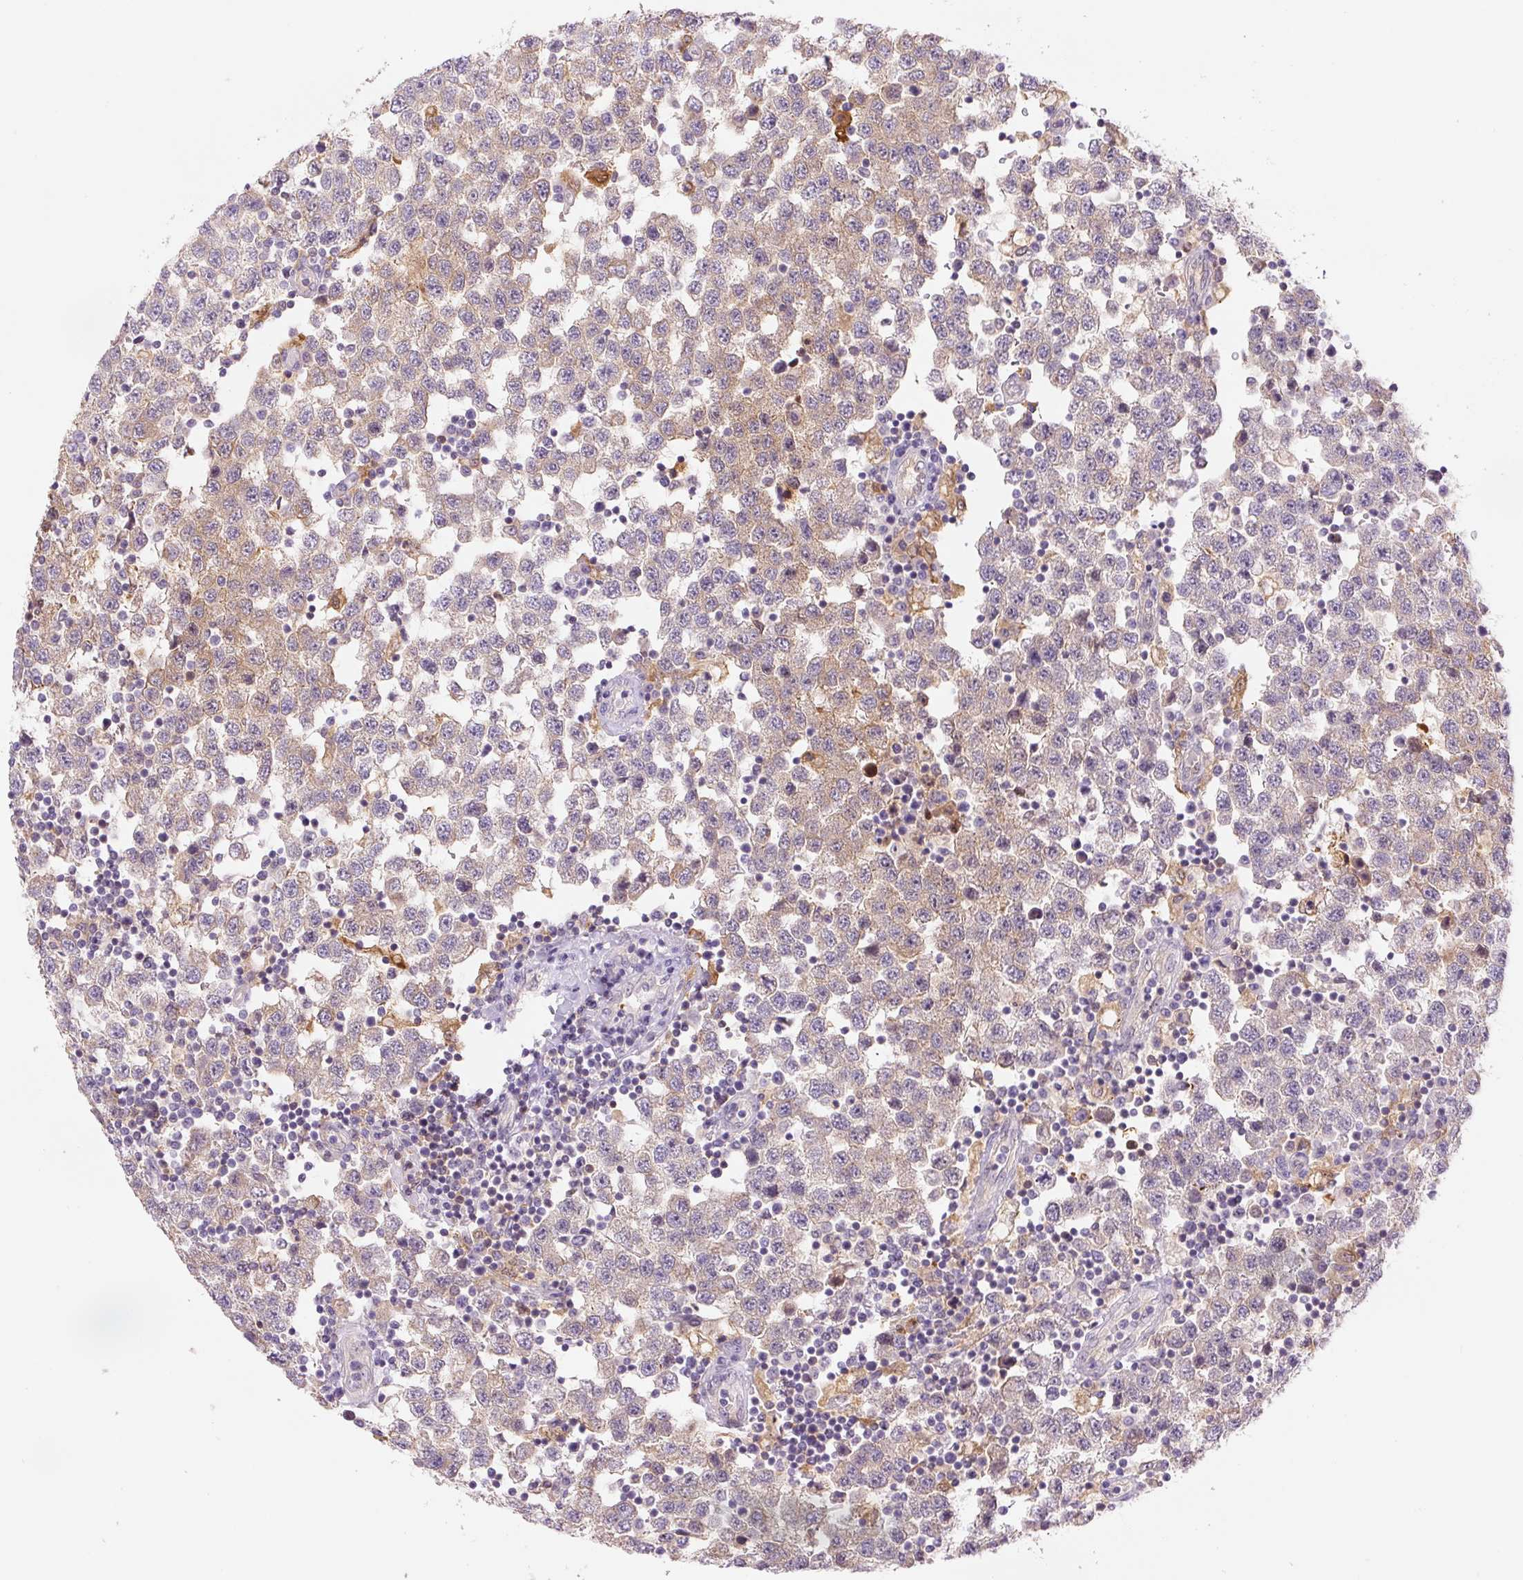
{"staining": {"intensity": "weak", "quantity": ">75%", "location": "cytoplasmic/membranous"}, "tissue": "testis cancer", "cell_type": "Tumor cells", "image_type": "cancer", "snomed": [{"axis": "morphology", "description": "Seminoma, NOS"}, {"axis": "topography", "description": "Testis"}], "caption": "Immunohistochemistry of human testis cancer (seminoma) displays low levels of weak cytoplasmic/membranous positivity in about >75% of tumor cells.", "gene": "SPSB2", "patient": {"sex": "male", "age": 34}}